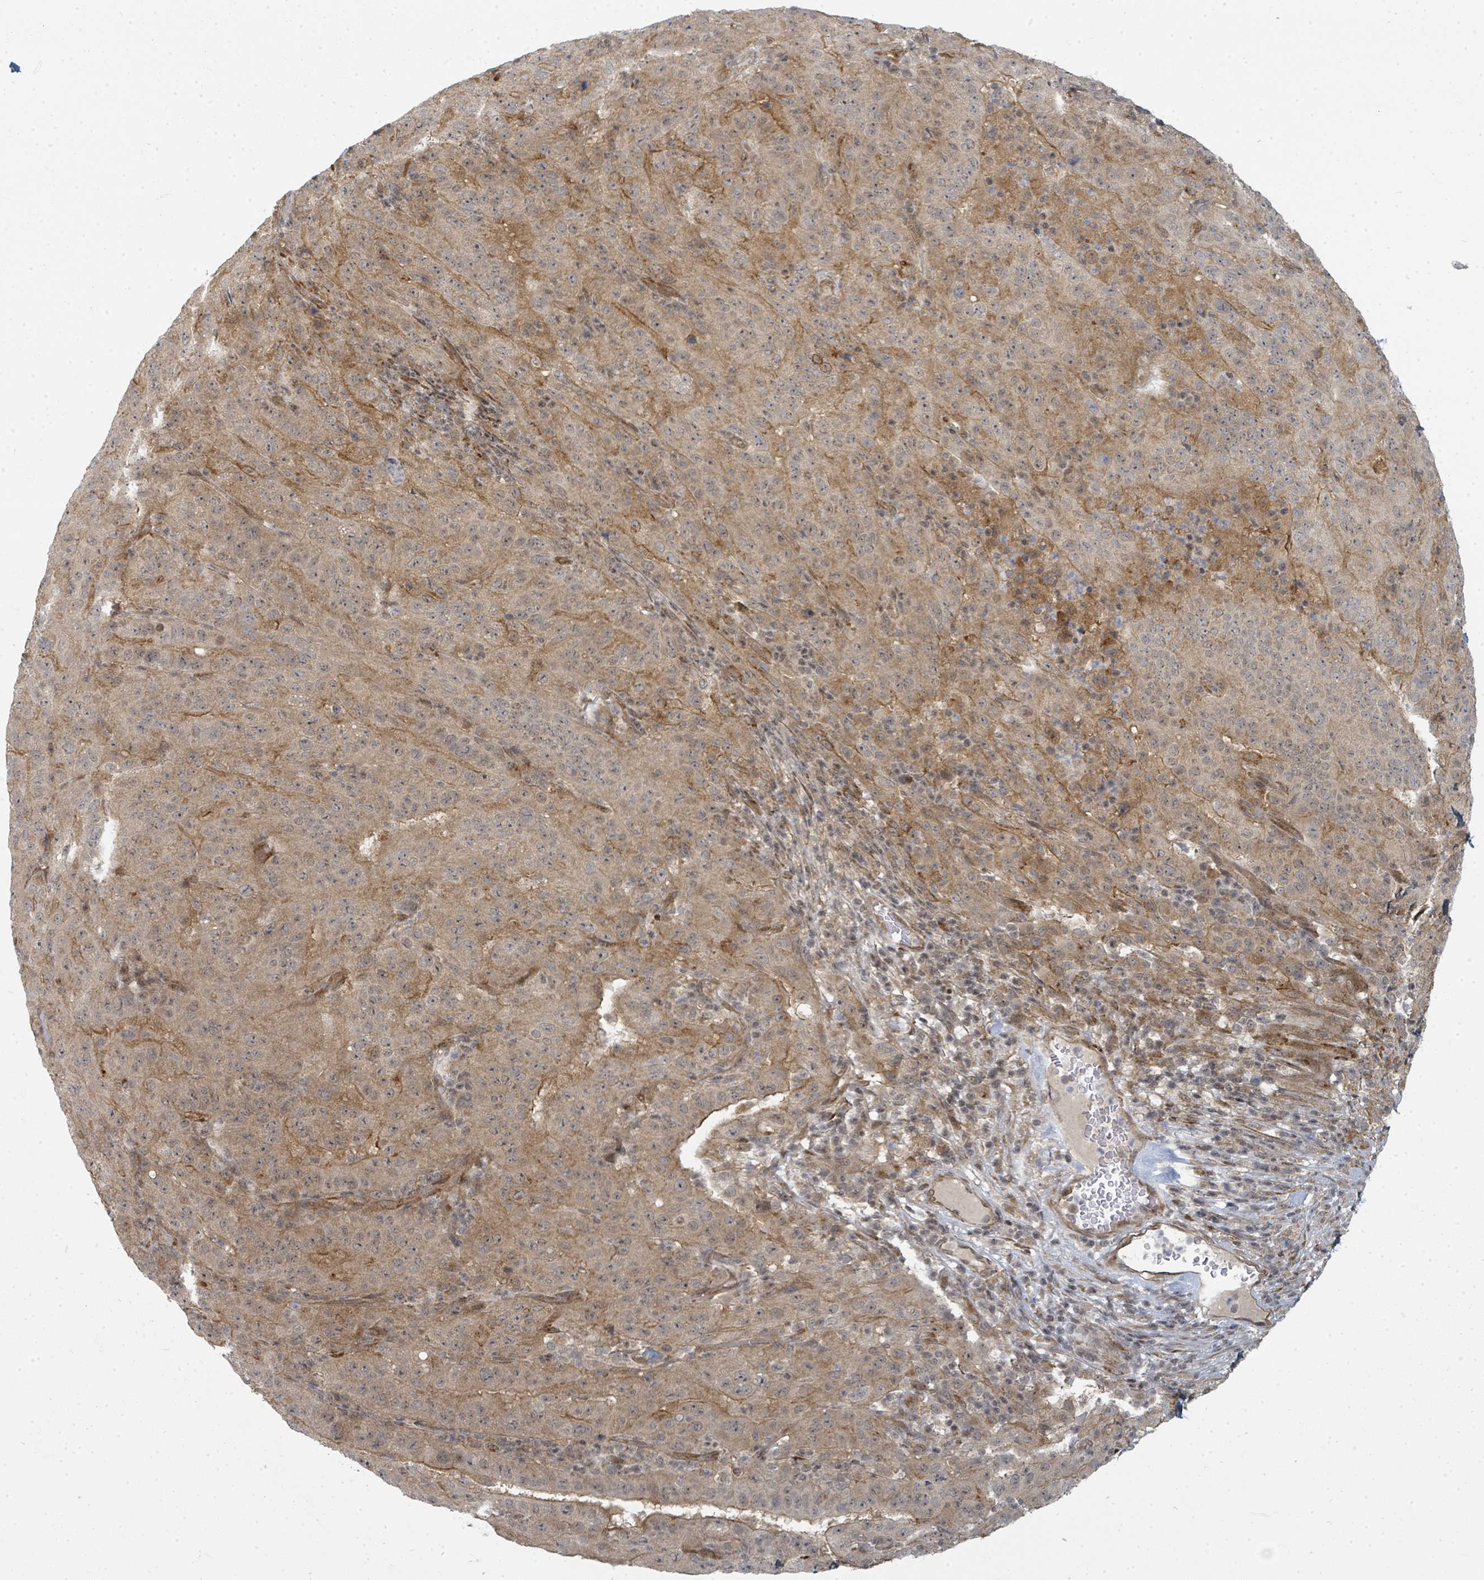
{"staining": {"intensity": "moderate", "quantity": "<25%", "location": "cytoplasmic/membranous"}, "tissue": "pancreatic cancer", "cell_type": "Tumor cells", "image_type": "cancer", "snomed": [{"axis": "morphology", "description": "Adenocarcinoma, NOS"}, {"axis": "topography", "description": "Pancreas"}], "caption": "A low amount of moderate cytoplasmic/membranous positivity is seen in approximately <25% of tumor cells in adenocarcinoma (pancreatic) tissue.", "gene": "PSMG2", "patient": {"sex": "male", "age": 63}}